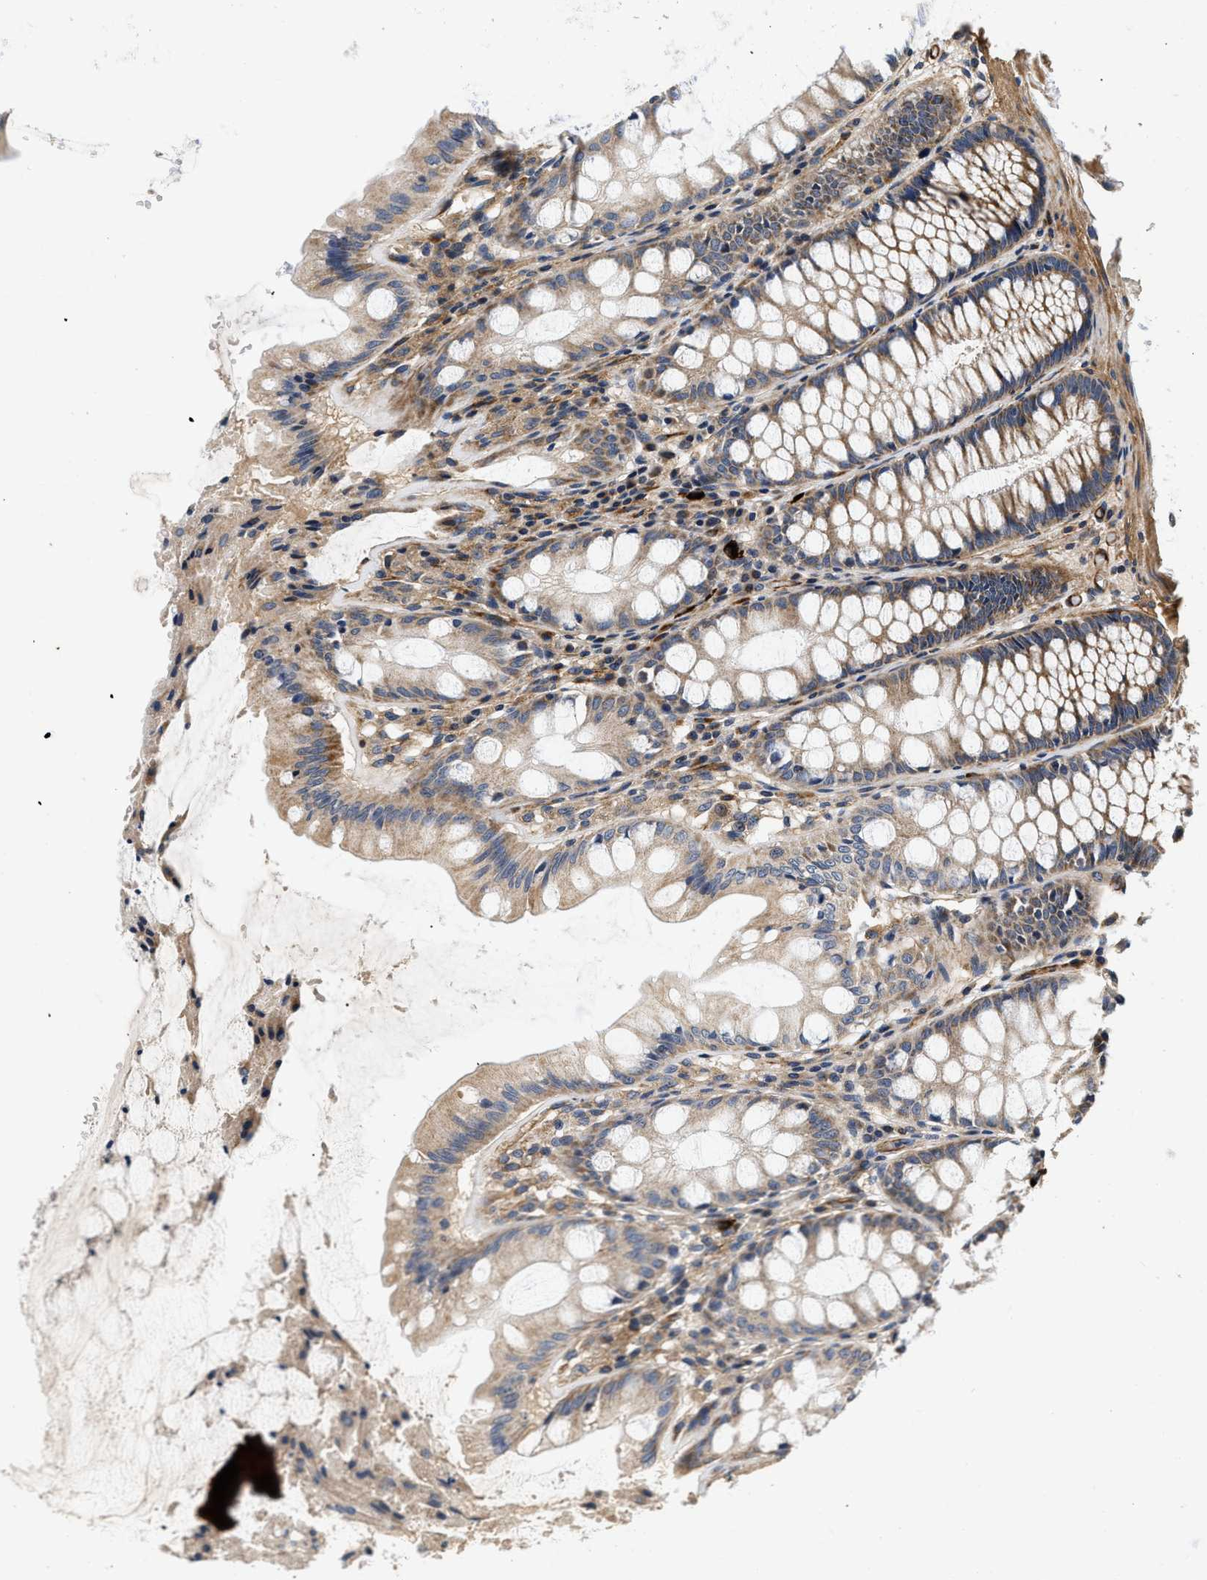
{"staining": {"intensity": "moderate", "quantity": ">75%", "location": "cytoplasmic/membranous"}, "tissue": "colon", "cell_type": "Endothelial cells", "image_type": "normal", "snomed": [{"axis": "morphology", "description": "Normal tissue, NOS"}, {"axis": "topography", "description": "Colon"}], "caption": "Endothelial cells show medium levels of moderate cytoplasmic/membranous positivity in approximately >75% of cells in benign human colon. (IHC, brightfield microscopy, high magnification).", "gene": "NME6", "patient": {"sex": "male", "age": 47}}